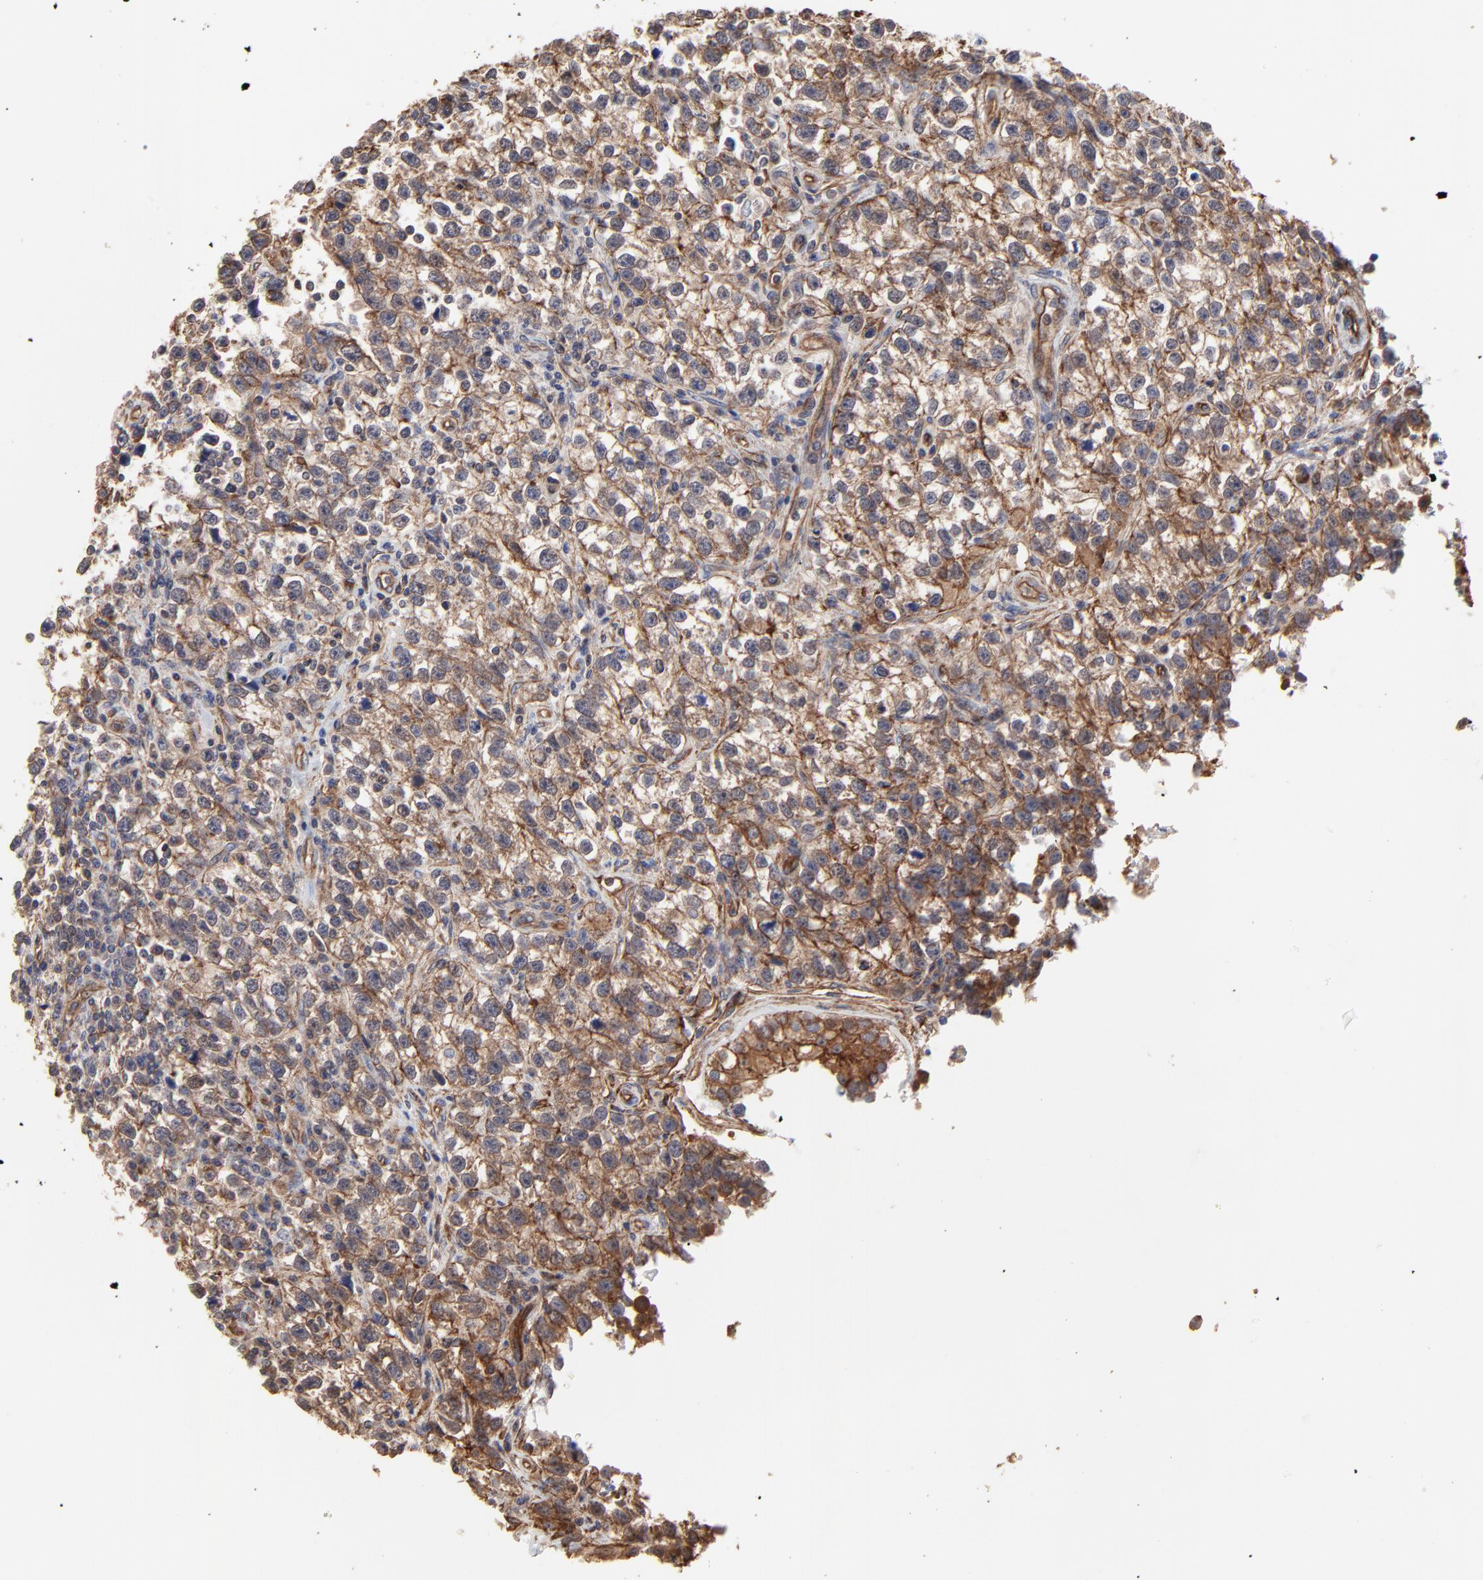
{"staining": {"intensity": "moderate", "quantity": ">75%", "location": "cytoplasmic/membranous"}, "tissue": "testis cancer", "cell_type": "Tumor cells", "image_type": "cancer", "snomed": [{"axis": "morphology", "description": "Seminoma, NOS"}, {"axis": "topography", "description": "Testis"}], "caption": "Seminoma (testis) tissue exhibits moderate cytoplasmic/membranous positivity in about >75% of tumor cells, visualized by immunohistochemistry.", "gene": "ARMT1", "patient": {"sex": "male", "age": 38}}